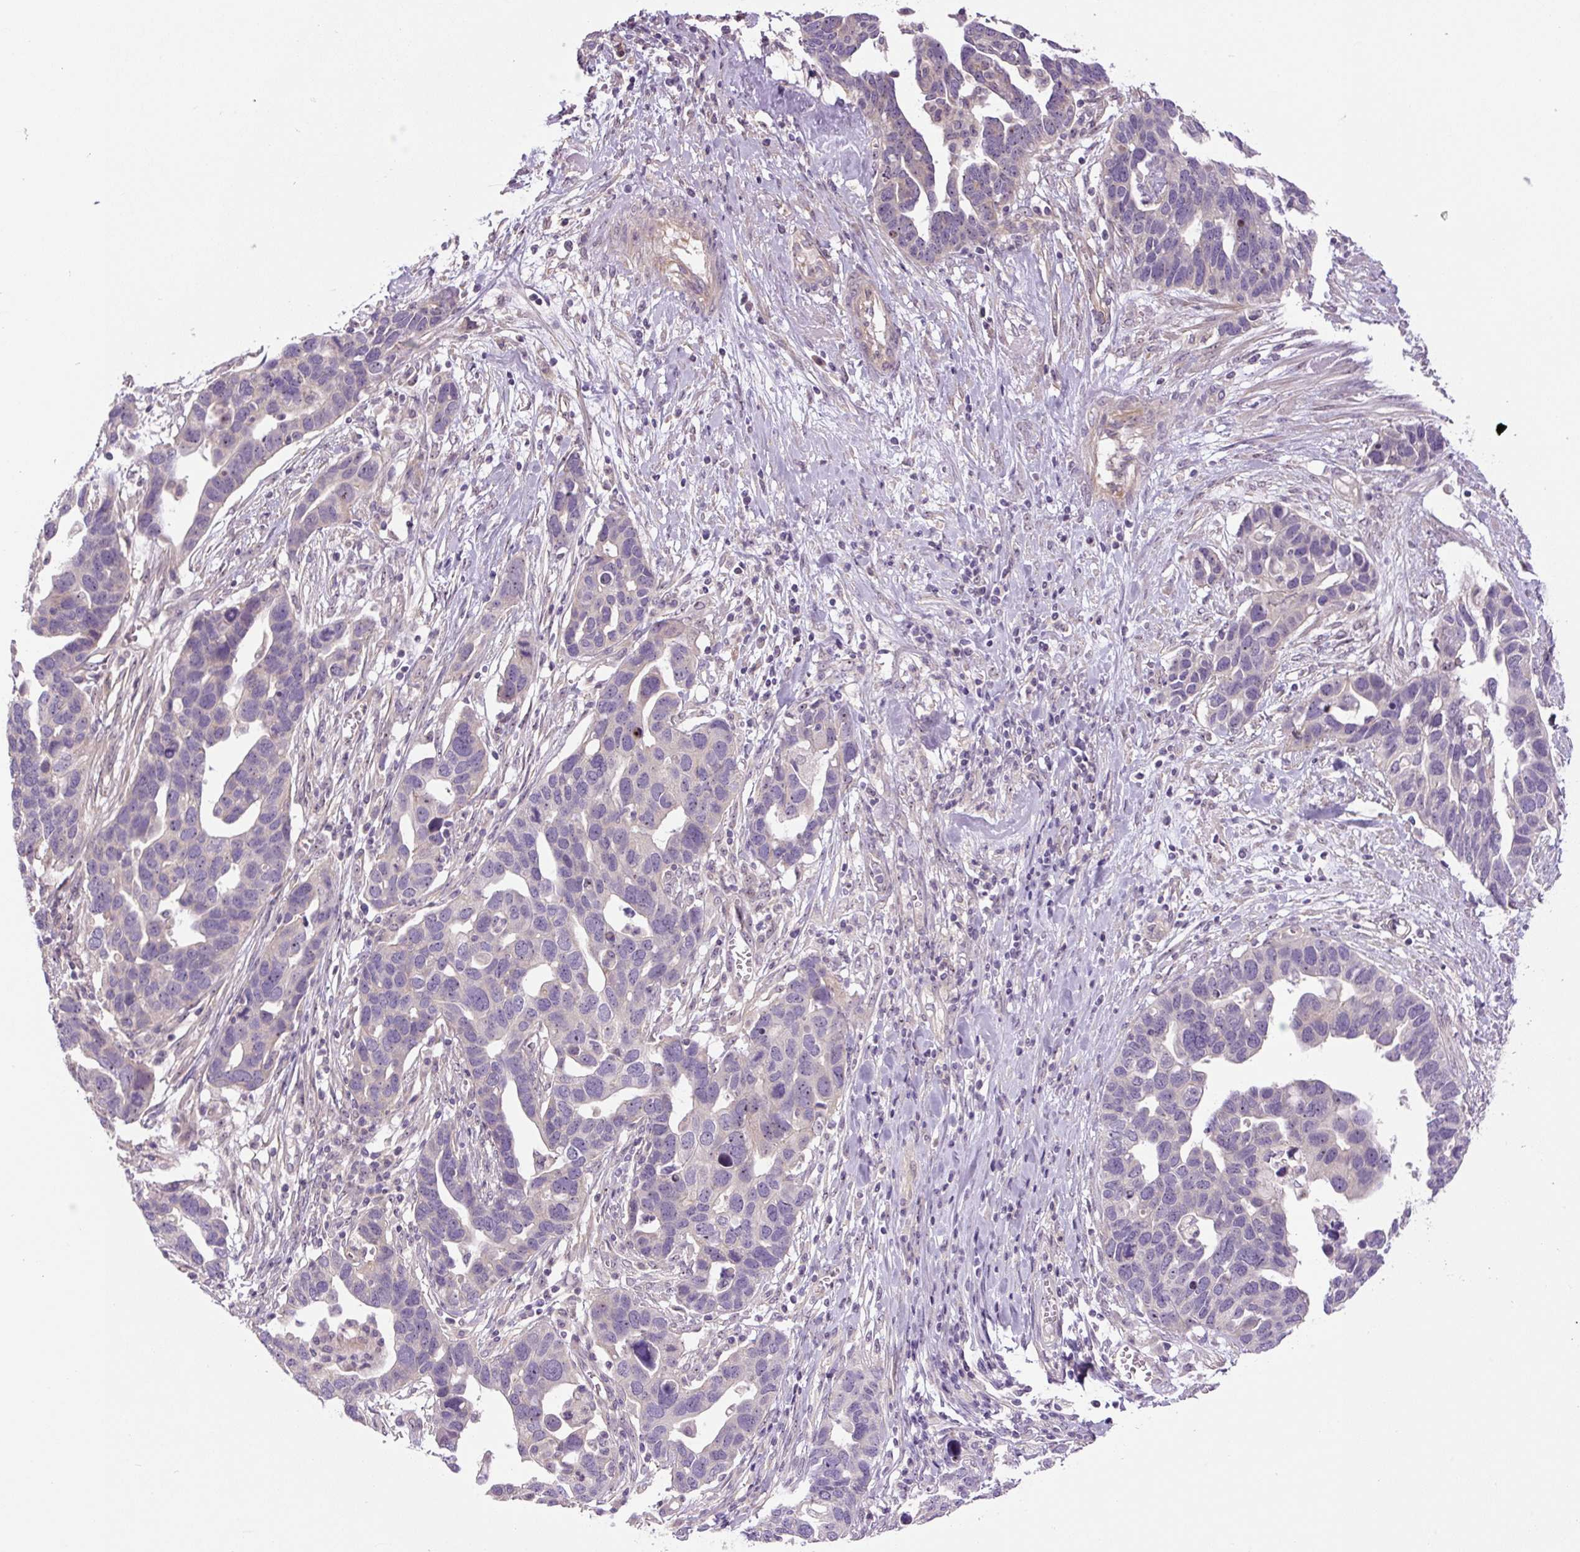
{"staining": {"intensity": "negative", "quantity": "none", "location": "none"}, "tissue": "ovarian cancer", "cell_type": "Tumor cells", "image_type": "cancer", "snomed": [{"axis": "morphology", "description": "Cystadenocarcinoma, serous, NOS"}, {"axis": "topography", "description": "Ovary"}], "caption": "An IHC photomicrograph of serous cystadenocarcinoma (ovarian) is shown. There is no staining in tumor cells of serous cystadenocarcinoma (ovarian).", "gene": "TMEM151B", "patient": {"sex": "female", "age": 54}}